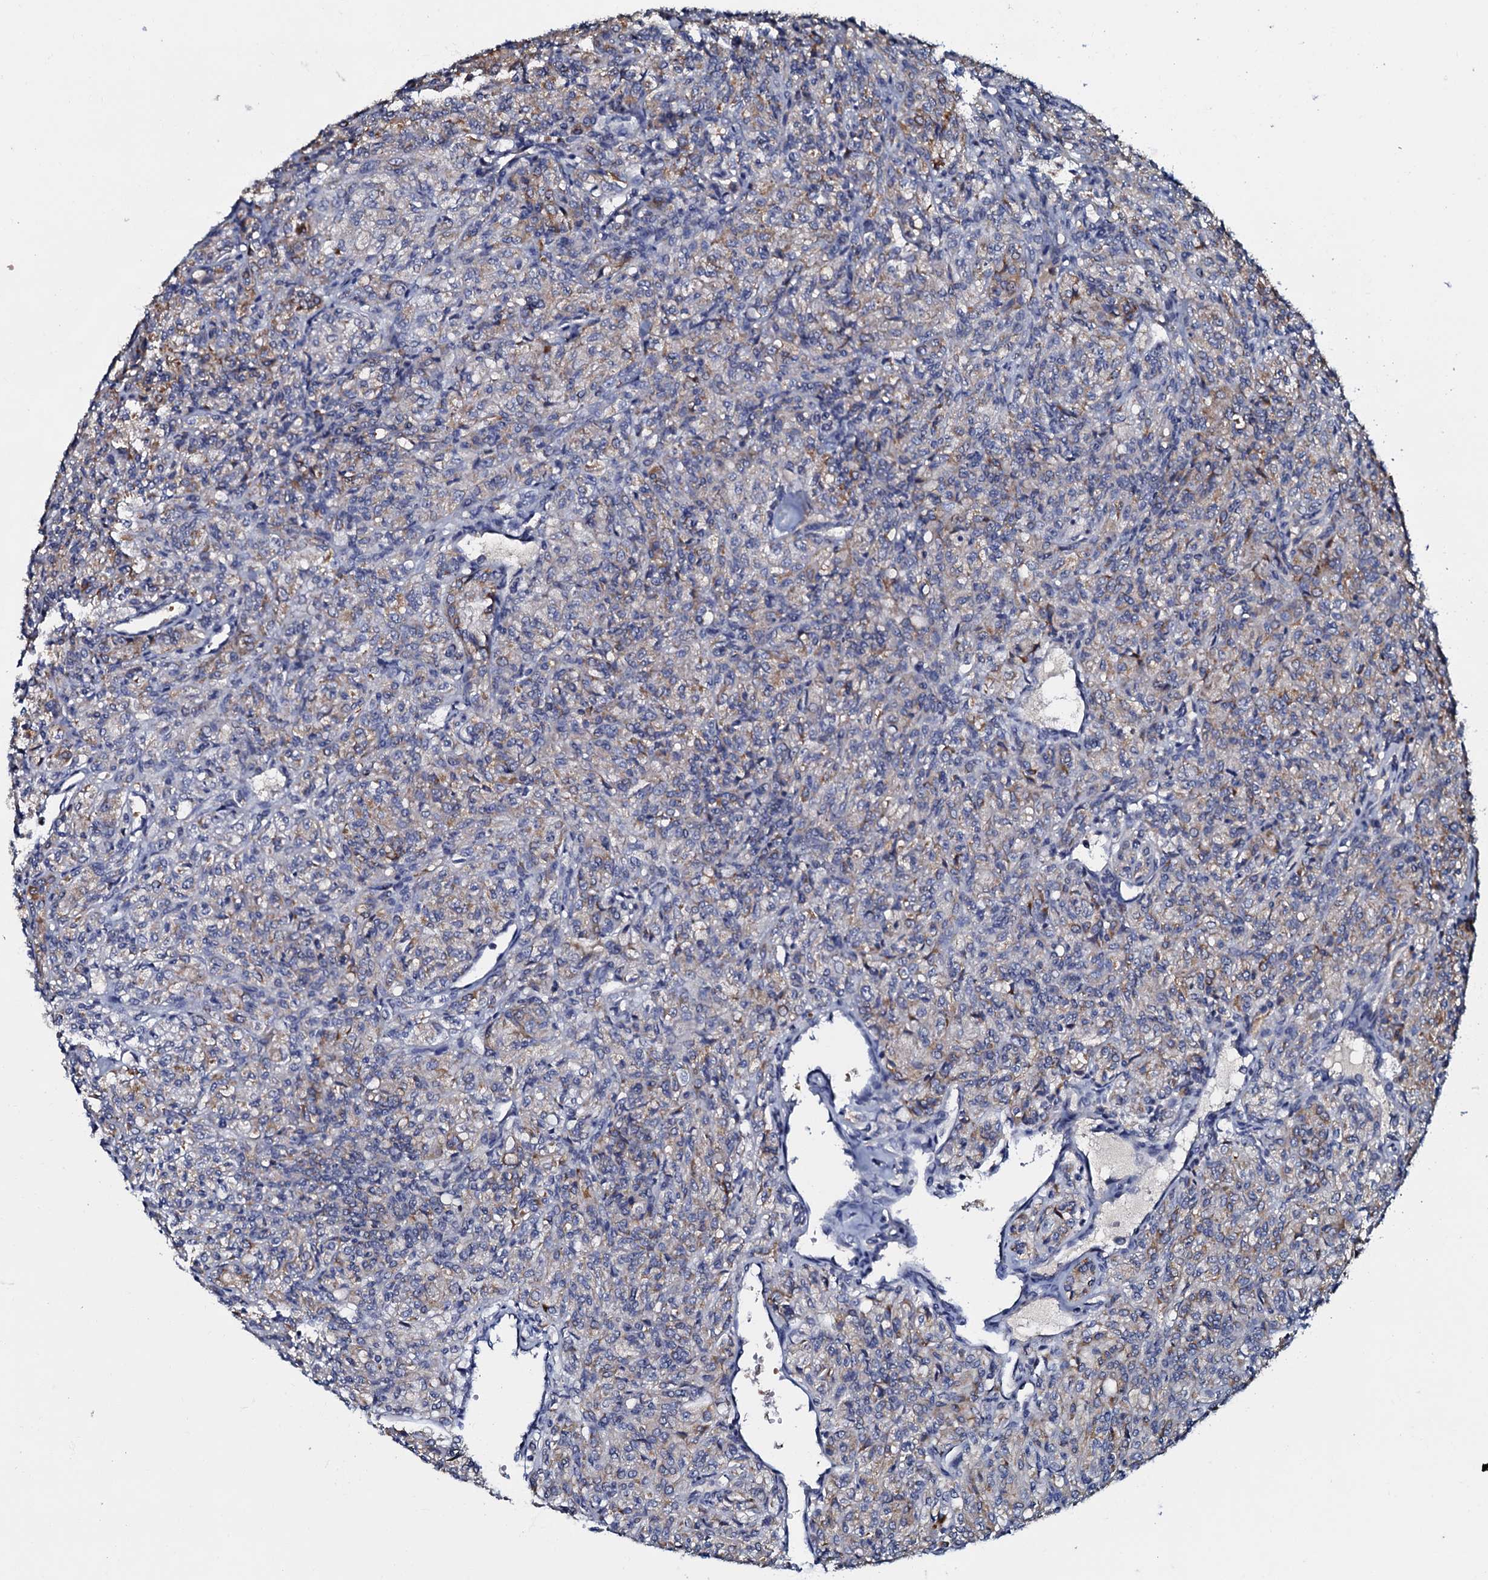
{"staining": {"intensity": "moderate", "quantity": "<25%", "location": "cytoplasmic/membranous"}, "tissue": "renal cancer", "cell_type": "Tumor cells", "image_type": "cancer", "snomed": [{"axis": "morphology", "description": "Adenocarcinoma, NOS"}, {"axis": "topography", "description": "Kidney"}], "caption": "The immunohistochemical stain highlights moderate cytoplasmic/membranous staining in tumor cells of adenocarcinoma (renal) tissue.", "gene": "CPNE2", "patient": {"sex": "male", "age": 77}}